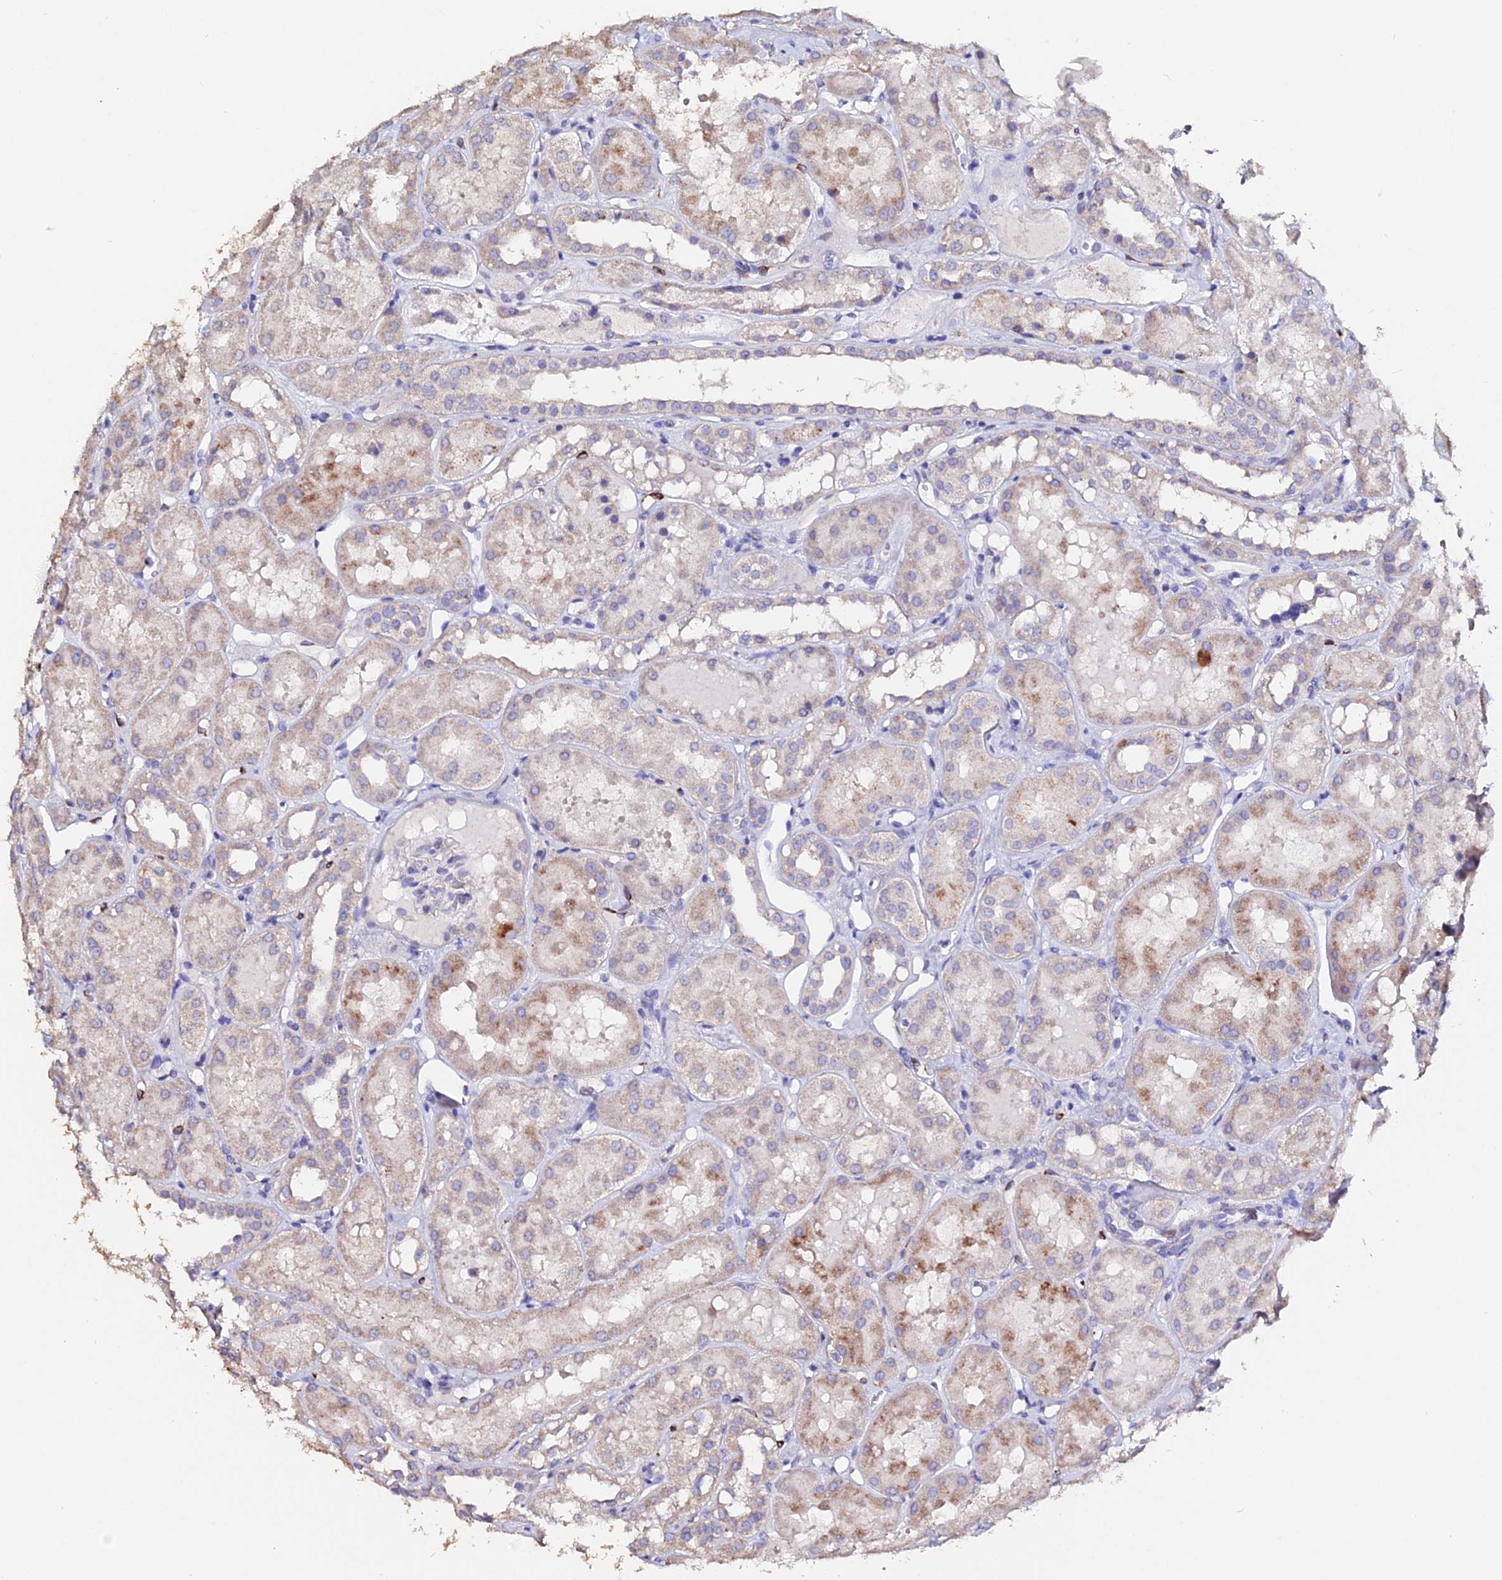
{"staining": {"intensity": "negative", "quantity": "none", "location": "none"}, "tissue": "kidney", "cell_type": "Cells in glomeruli", "image_type": "normal", "snomed": [{"axis": "morphology", "description": "Normal tissue, NOS"}, {"axis": "topography", "description": "Kidney"}], "caption": "Kidney stained for a protein using immunohistochemistry (IHC) displays no expression cells in glomeruli.", "gene": "ESM1", "patient": {"sex": "male", "age": 16}}